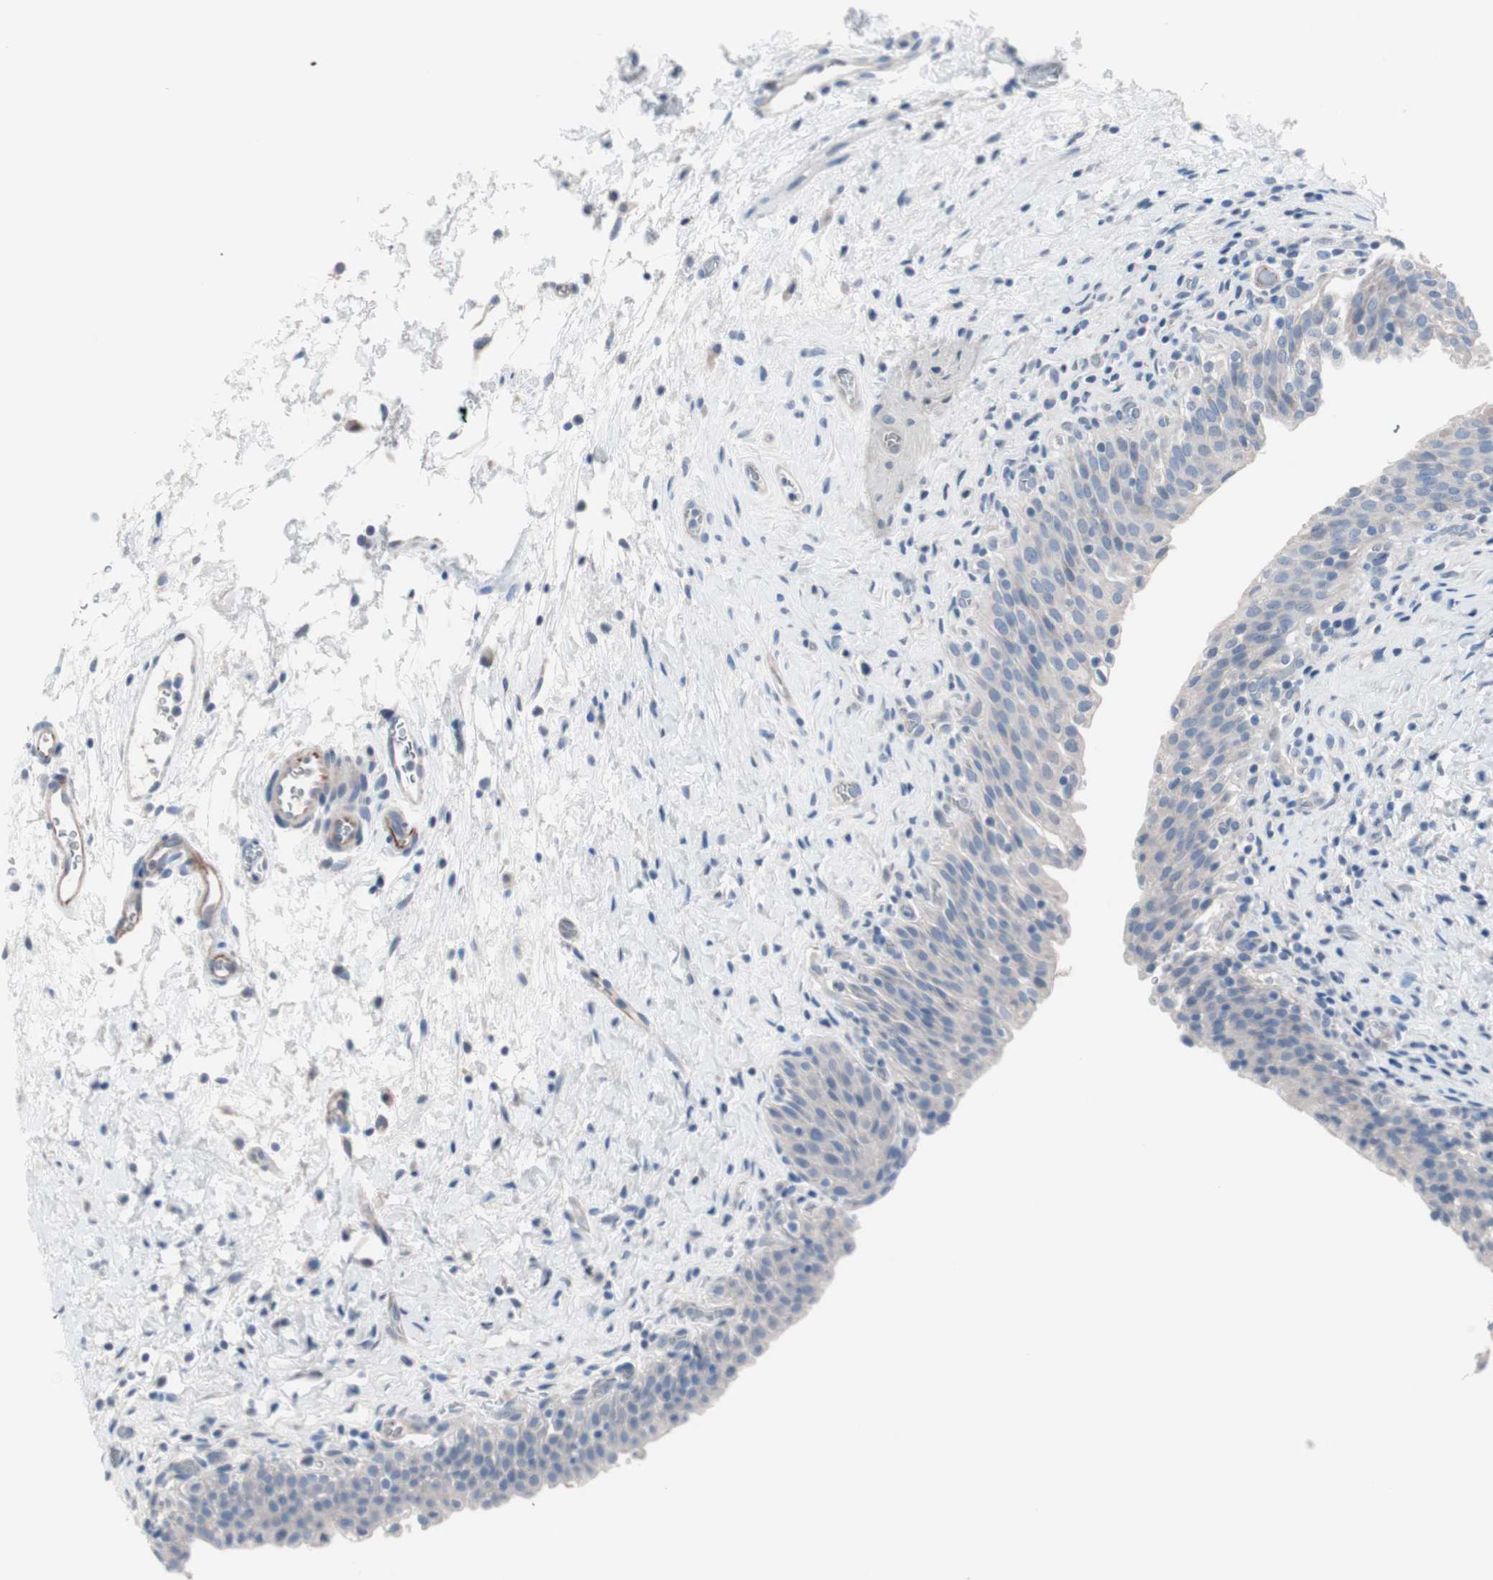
{"staining": {"intensity": "negative", "quantity": "none", "location": "none"}, "tissue": "urinary bladder", "cell_type": "Urothelial cells", "image_type": "normal", "snomed": [{"axis": "morphology", "description": "Normal tissue, NOS"}, {"axis": "topography", "description": "Urinary bladder"}], "caption": "This is an IHC histopathology image of normal urinary bladder. There is no staining in urothelial cells.", "gene": "ULBP1", "patient": {"sex": "male", "age": 51}}